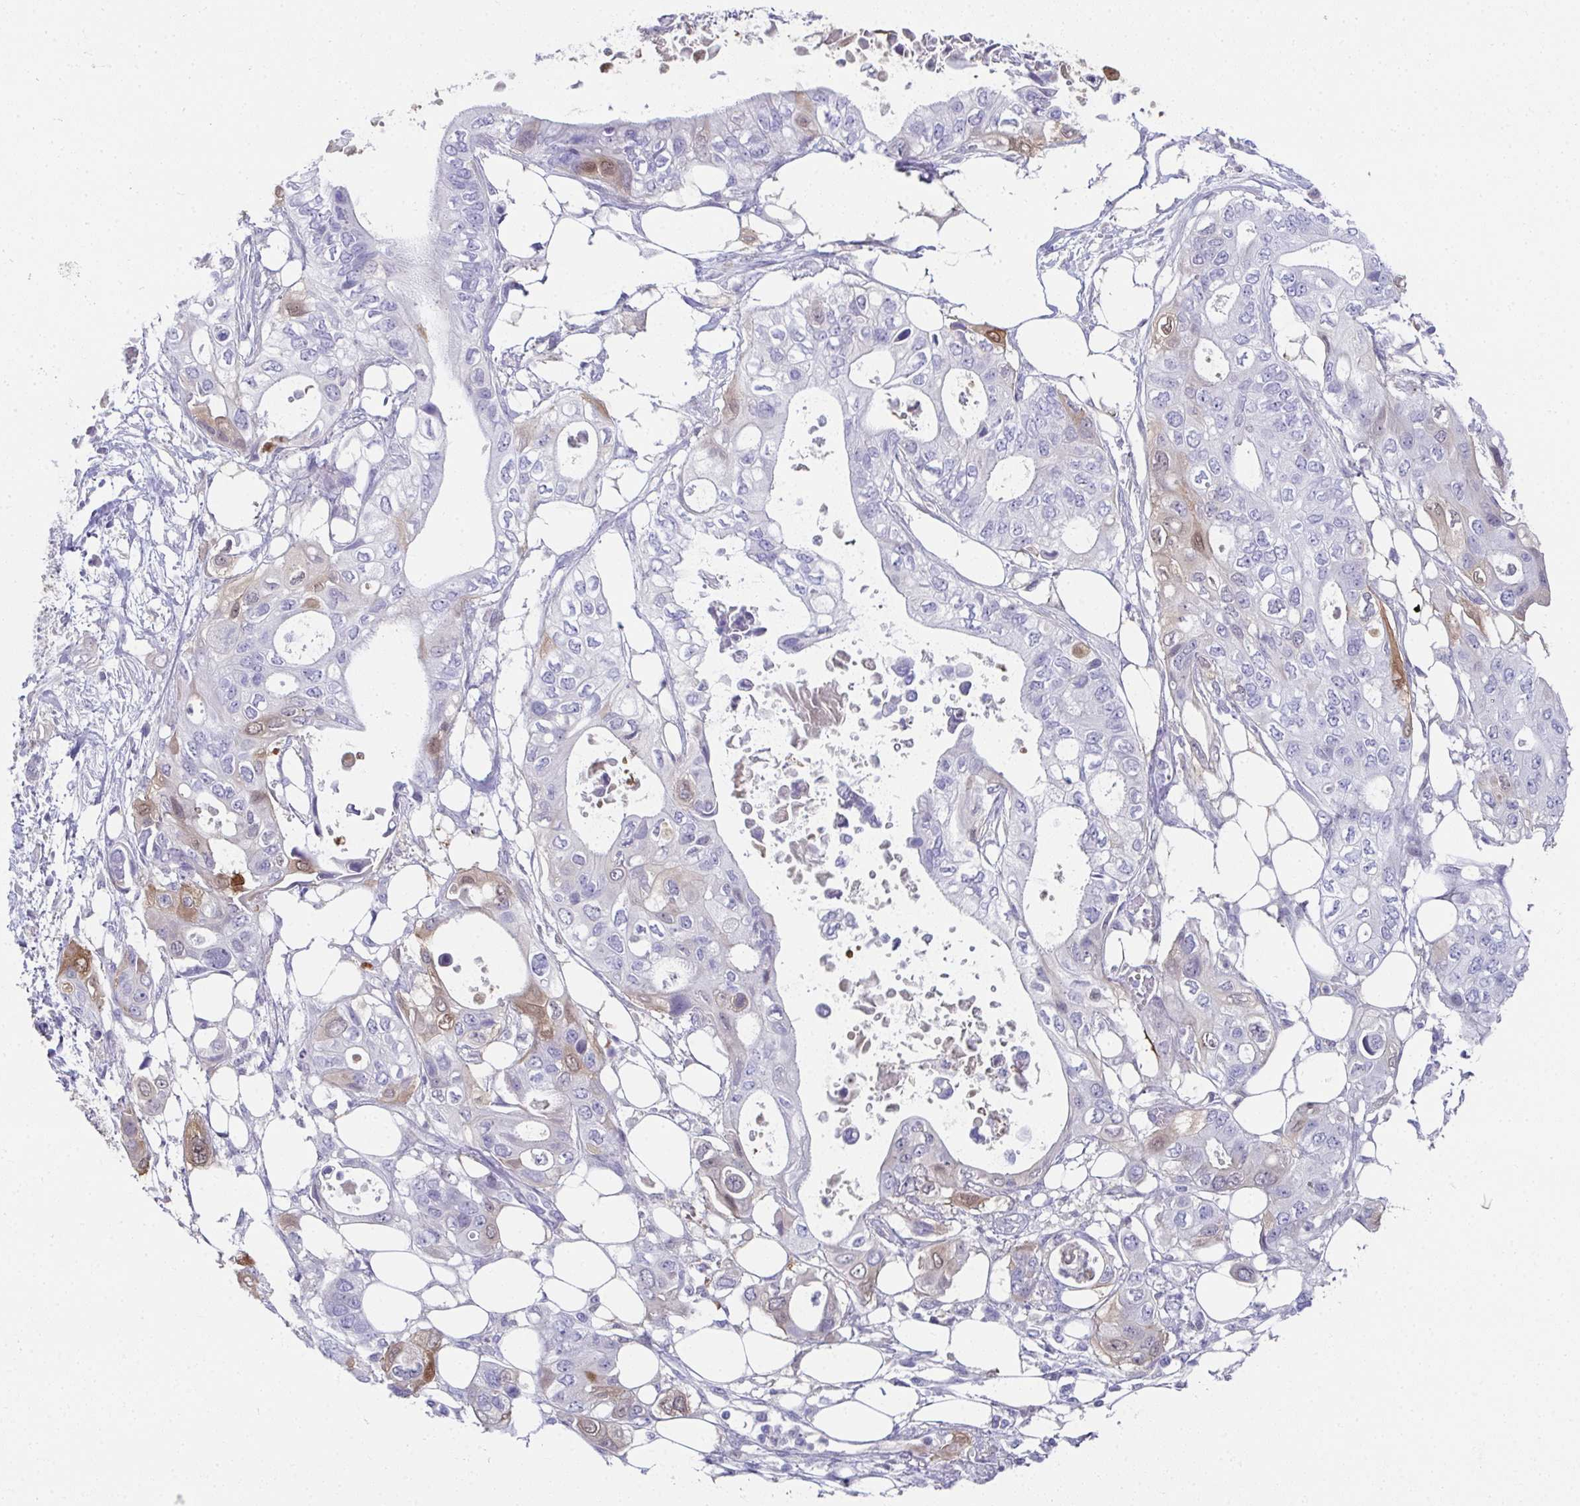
{"staining": {"intensity": "moderate", "quantity": "<25%", "location": "cytoplasmic/membranous,nuclear"}, "tissue": "pancreatic cancer", "cell_type": "Tumor cells", "image_type": "cancer", "snomed": [{"axis": "morphology", "description": "Adenocarcinoma, NOS"}, {"axis": "topography", "description": "Pancreas"}], "caption": "Immunohistochemistry (IHC) (DAB (3,3'-diaminobenzidine)) staining of adenocarcinoma (pancreatic) shows moderate cytoplasmic/membranous and nuclear protein positivity in about <25% of tumor cells.", "gene": "RBP1", "patient": {"sex": "female", "age": 63}}